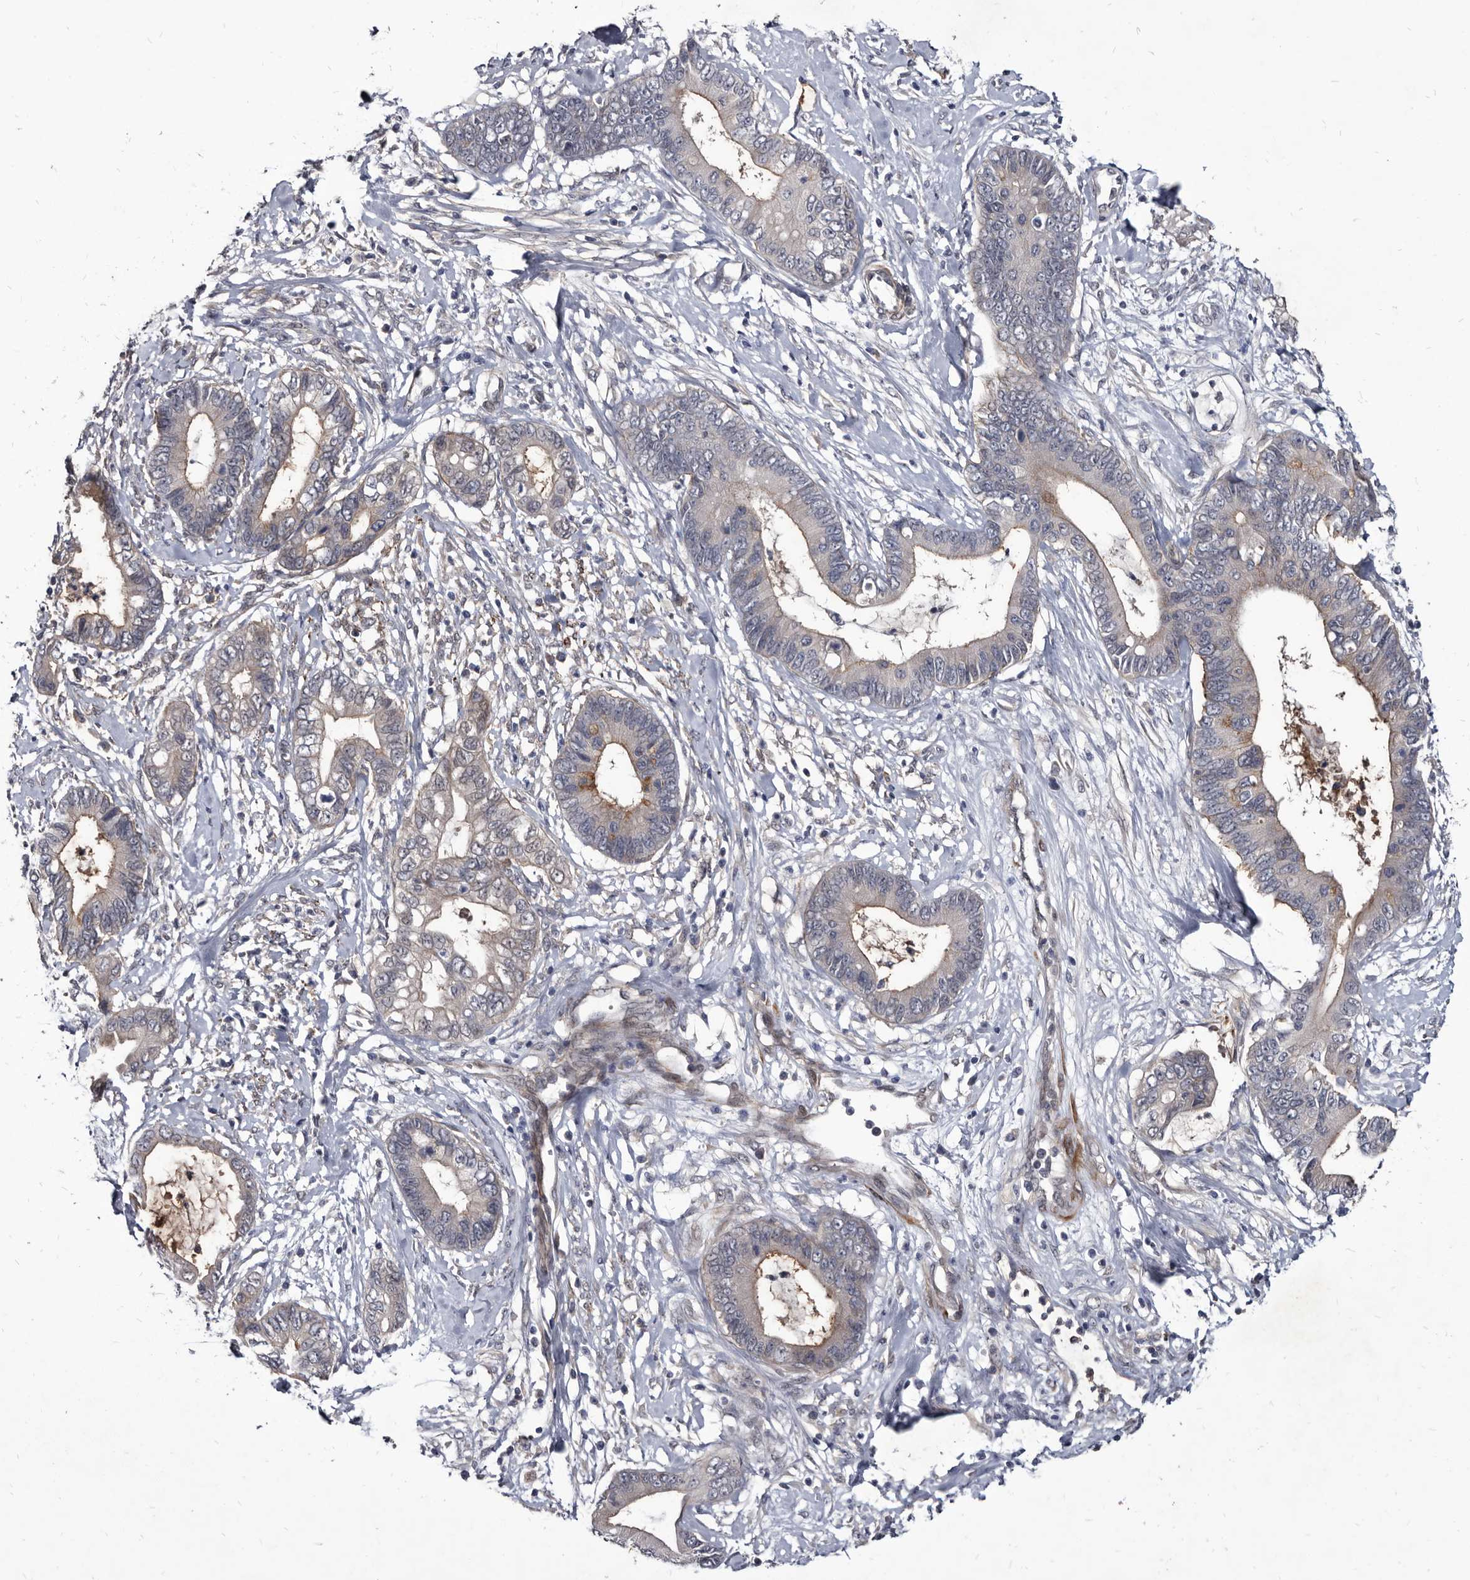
{"staining": {"intensity": "weak", "quantity": "25%-75%", "location": "cytoplasmic/membranous"}, "tissue": "cervical cancer", "cell_type": "Tumor cells", "image_type": "cancer", "snomed": [{"axis": "morphology", "description": "Adenocarcinoma, NOS"}, {"axis": "topography", "description": "Cervix"}], "caption": "A brown stain shows weak cytoplasmic/membranous positivity of a protein in human cervical cancer tumor cells. (IHC, brightfield microscopy, high magnification).", "gene": "PROM1", "patient": {"sex": "female", "age": 44}}